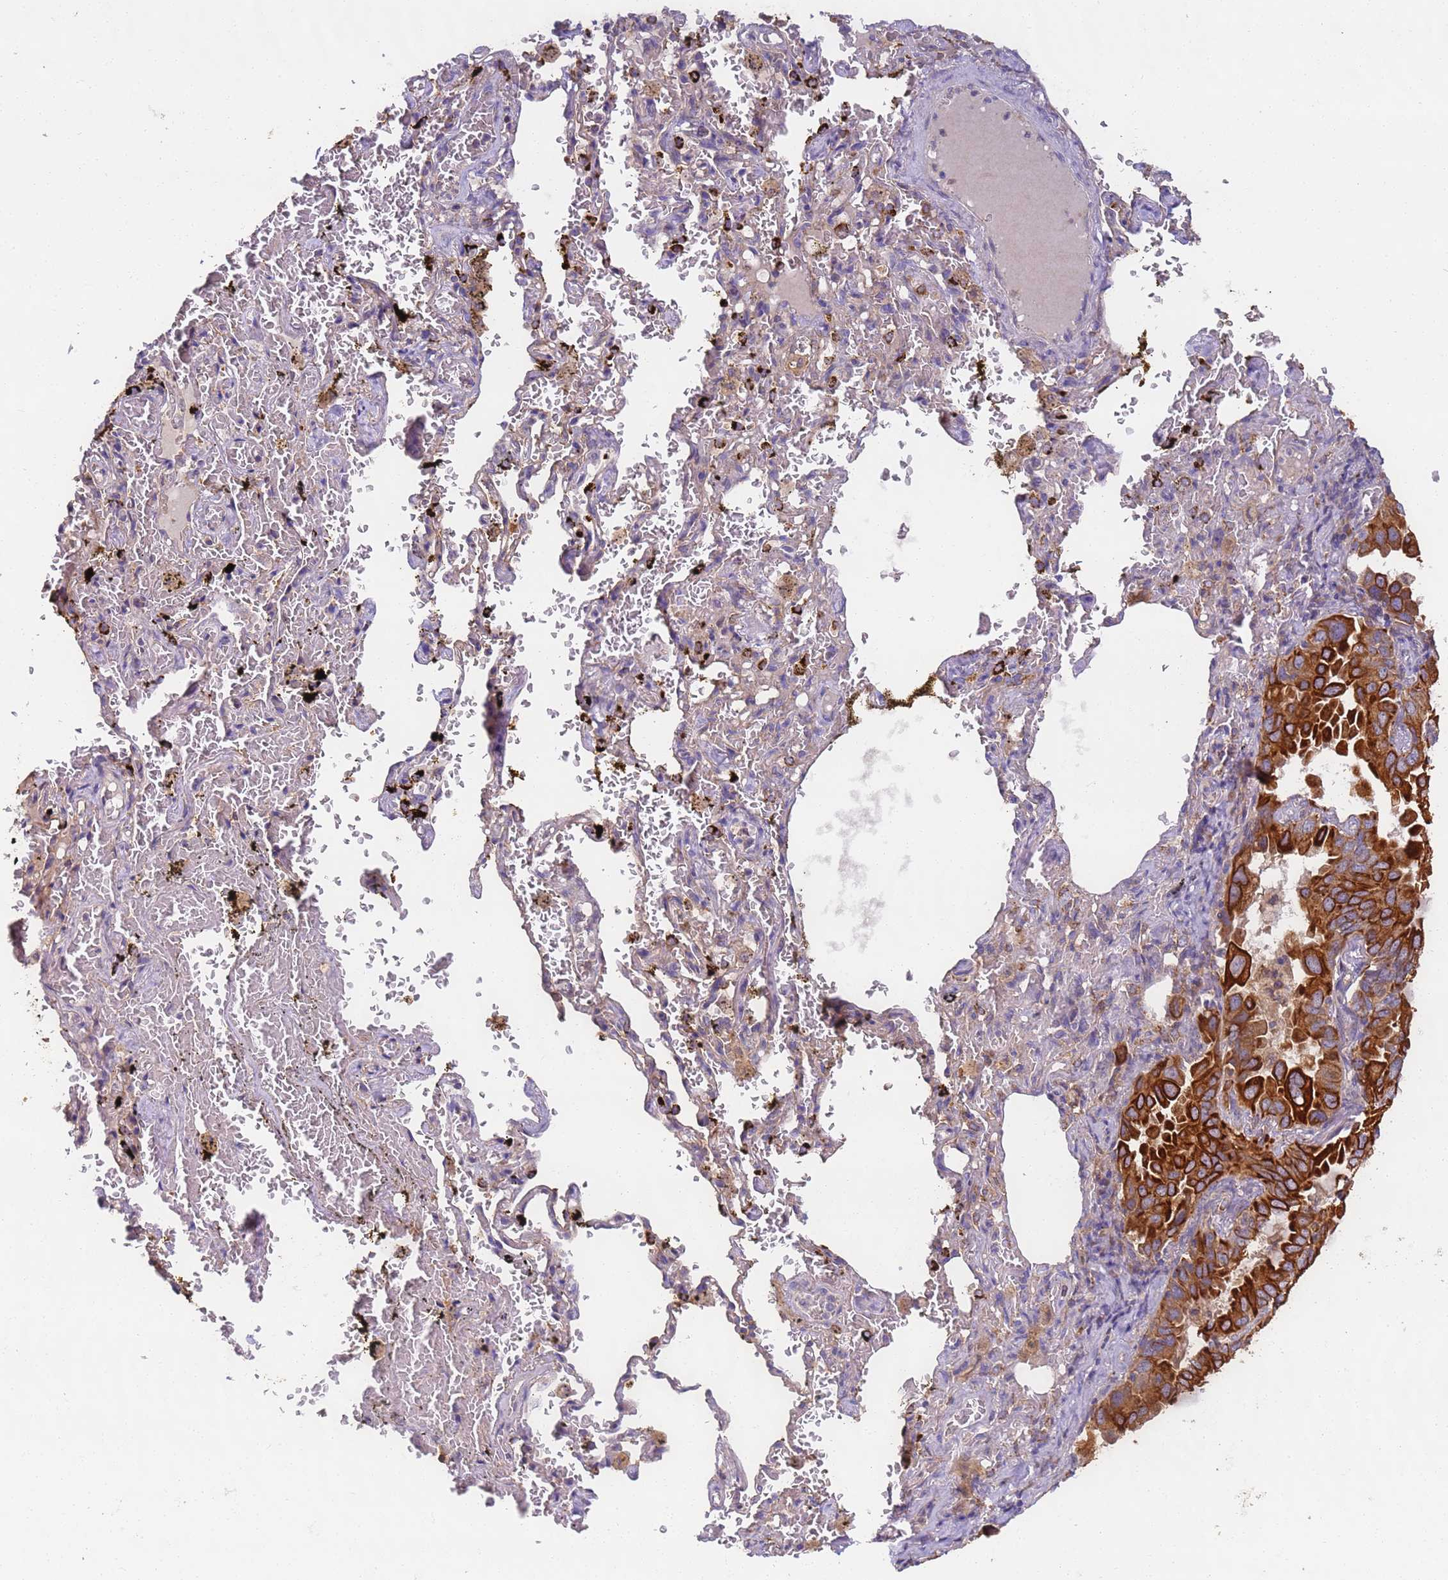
{"staining": {"intensity": "strong", "quantity": ">75%", "location": "cytoplasmic/membranous"}, "tissue": "lung cancer", "cell_type": "Tumor cells", "image_type": "cancer", "snomed": [{"axis": "morphology", "description": "Adenocarcinoma, NOS"}, {"axis": "topography", "description": "Lung"}], "caption": "IHC micrograph of human adenocarcinoma (lung) stained for a protein (brown), which exhibits high levels of strong cytoplasmic/membranous positivity in about >75% of tumor cells.", "gene": "TIGAR", "patient": {"sex": "male", "age": 64}}